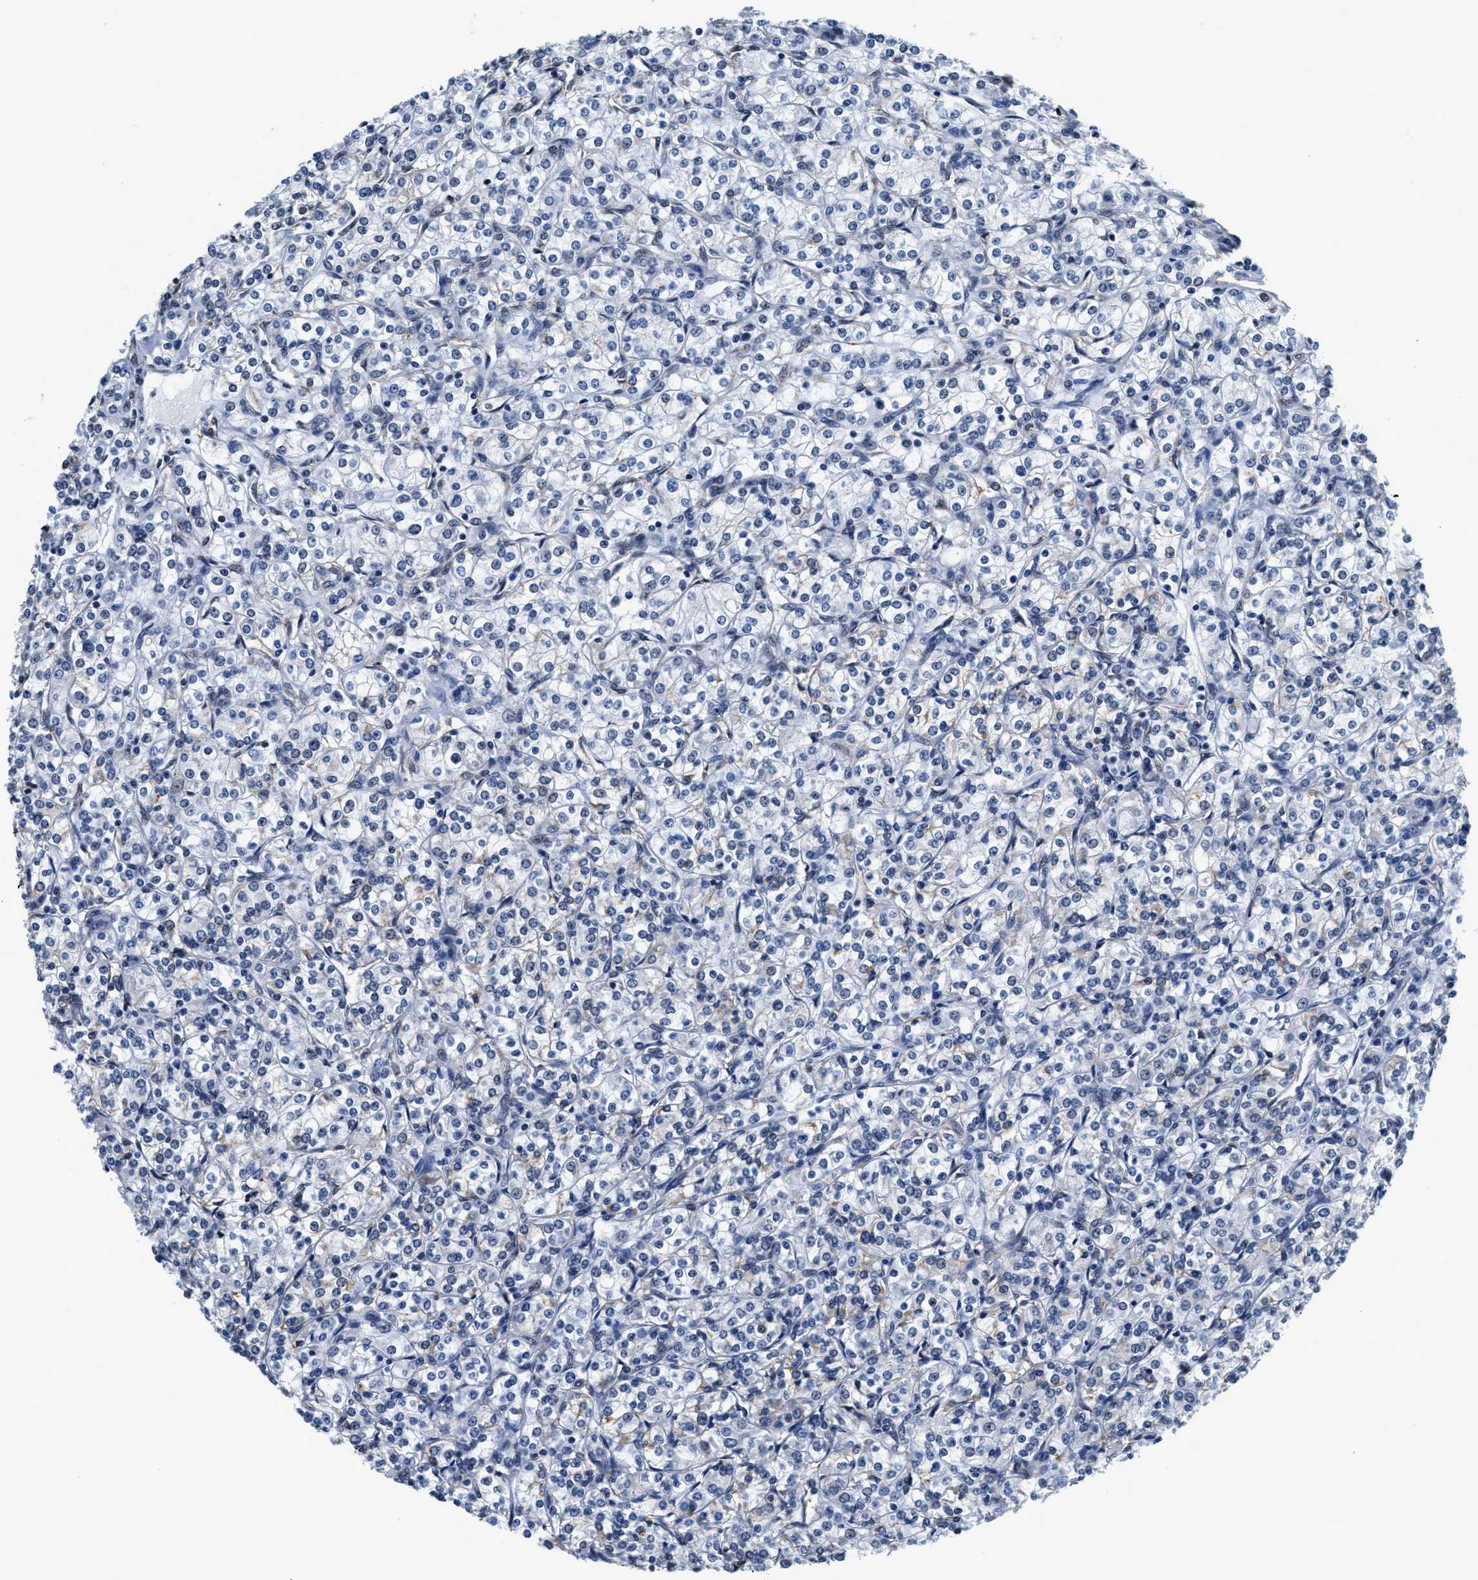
{"staining": {"intensity": "negative", "quantity": "none", "location": "none"}, "tissue": "renal cancer", "cell_type": "Tumor cells", "image_type": "cancer", "snomed": [{"axis": "morphology", "description": "Adenocarcinoma, NOS"}, {"axis": "topography", "description": "Kidney"}], "caption": "Immunohistochemistry of human renal adenocarcinoma exhibits no expression in tumor cells. The staining is performed using DAB (3,3'-diaminobenzidine) brown chromogen with nuclei counter-stained in using hematoxylin.", "gene": "HNRNPH2", "patient": {"sex": "male", "age": 77}}